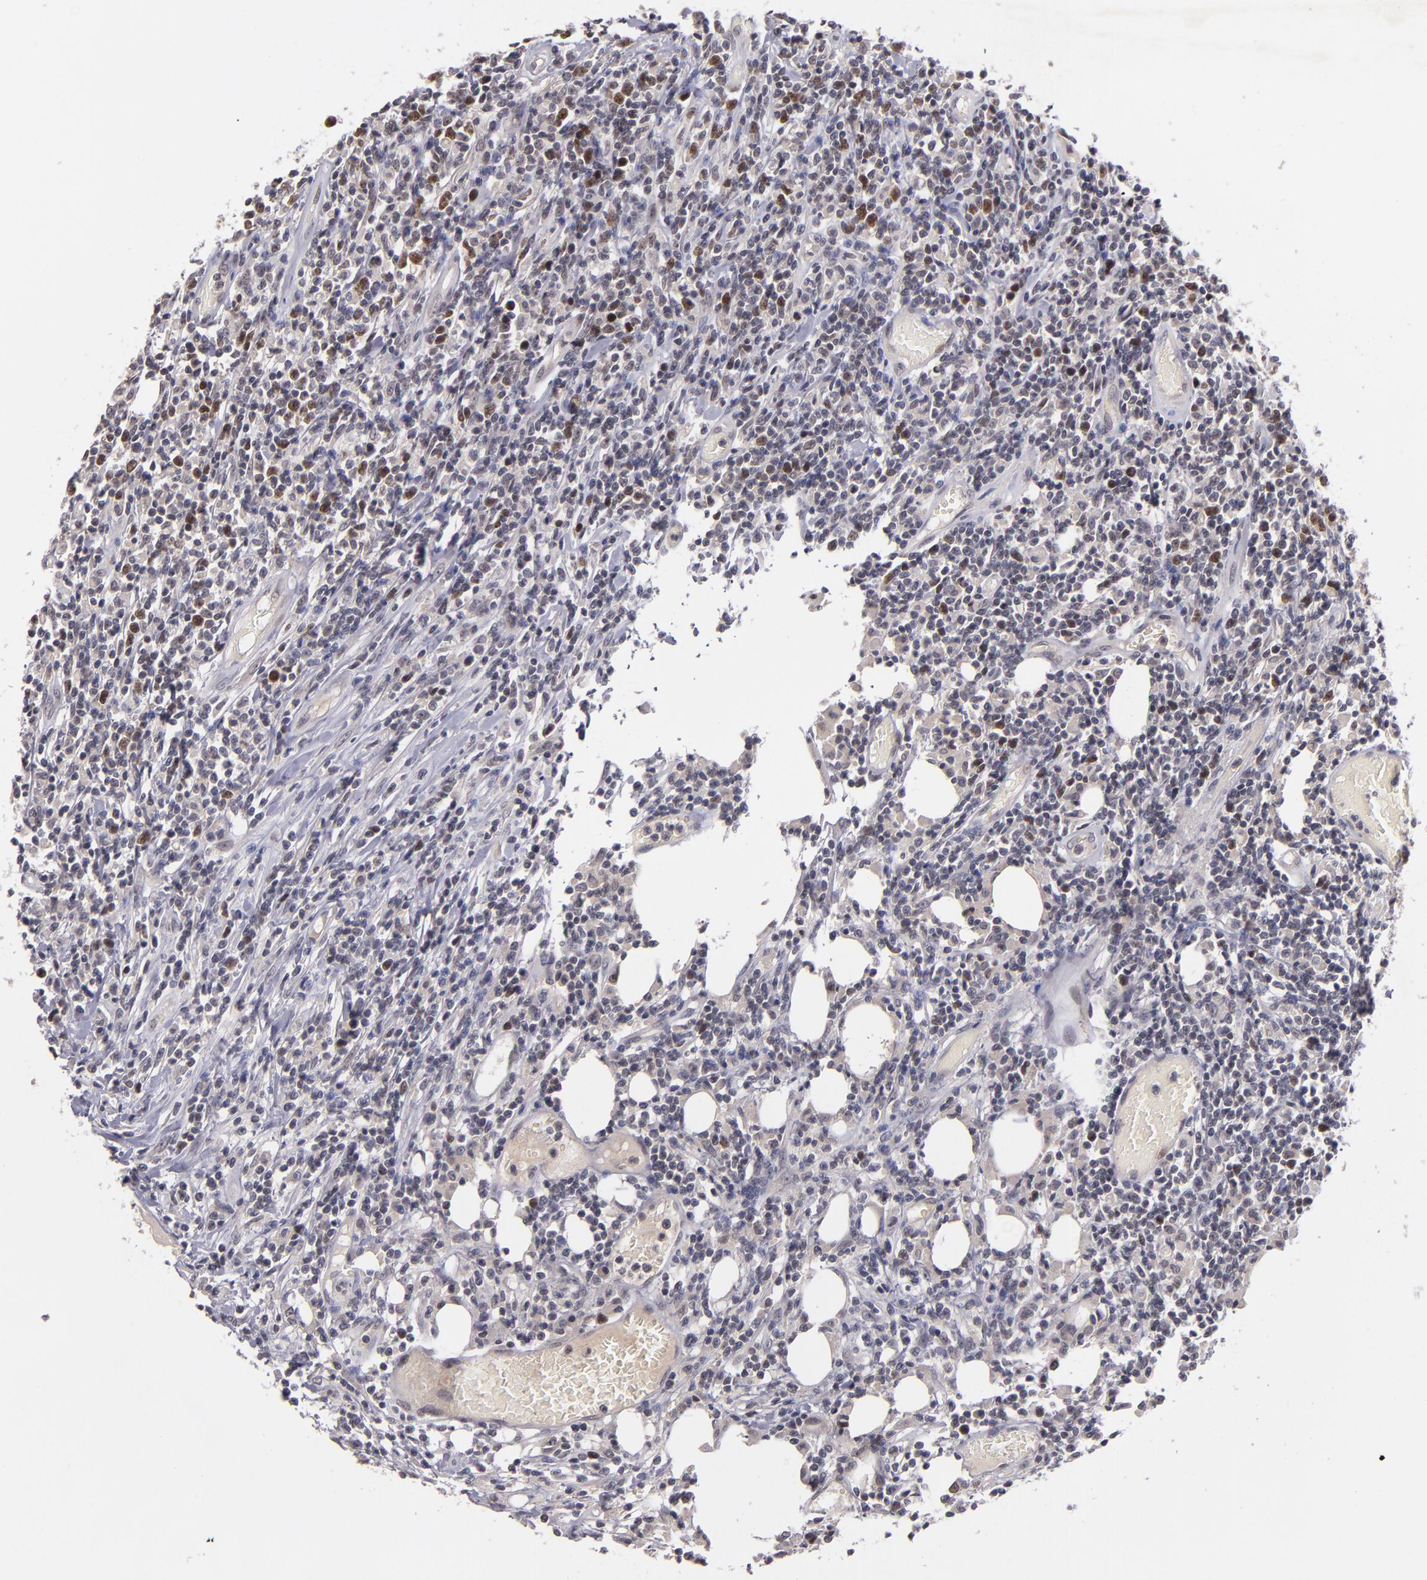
{"staining": {"intensity": "strong", "quantity": "25%-75%", "location": "nuclear"}, "tissue": "lymphoma", "cell_type": "Tumor cells", "image_type": "cancer", "snomed": [{"axis": "morphology", "description": "Malignant lymphoma, non-Hodgkin's type, High grade"}, {"axis": "topography", "description": "Colon"}], "caption": "IHC image of neoplastic tissue: lymphoma stained using IHC displays high levels of strong protein expression localized specifically in the nuclear of tumor cells, appearing as a nuclear brown color.", "gene": "CDC7", "patient": {"sex": "male", "age": 82}}